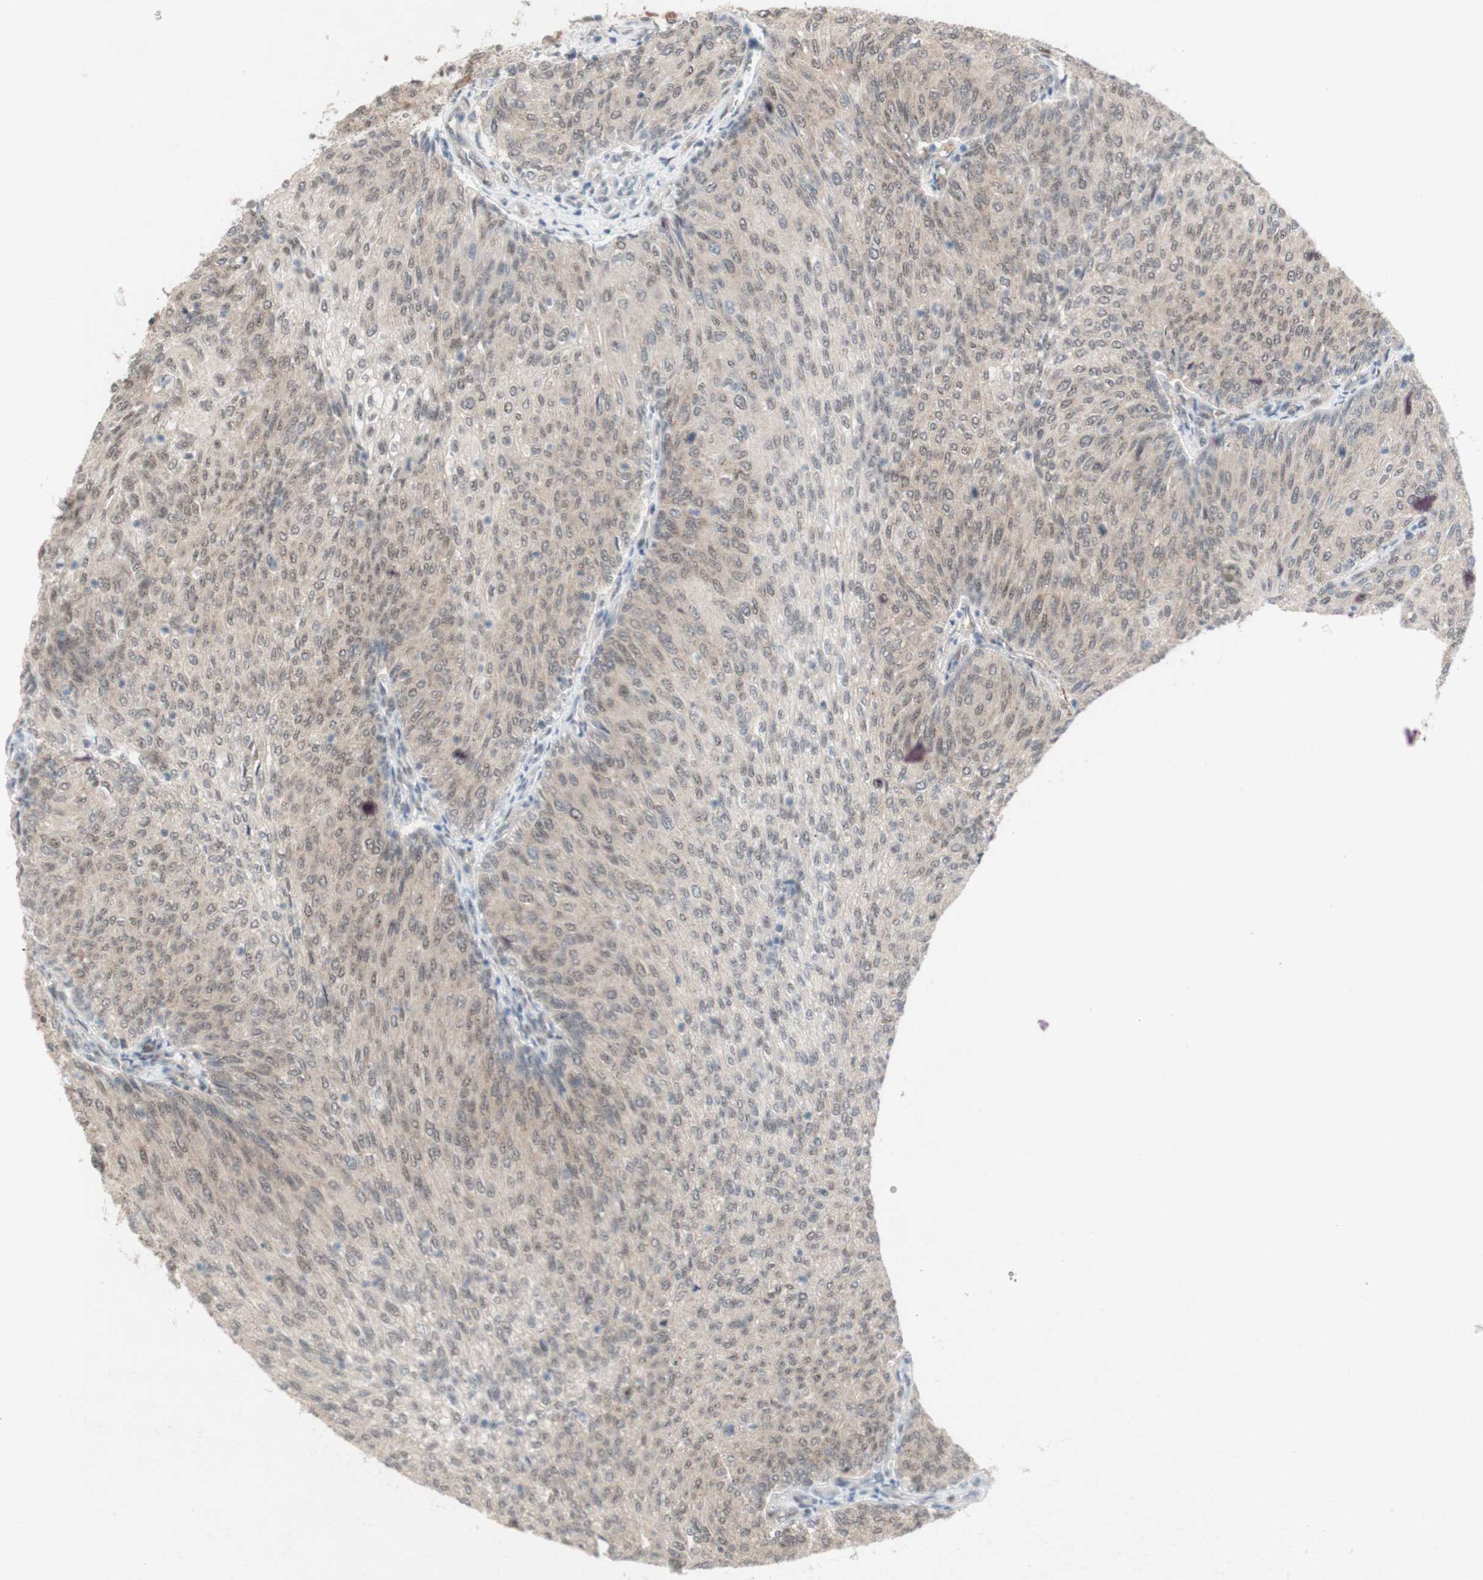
{"staining": {"intensity": "weak", "quantity": ">75%", "location": "cytoplasmic/membranous"}, "tissue": "urothelial cancer", "cell_type": "Tumor cells", "image_type": "cancer", "snomed": [{"axis": "morphology", "description": "Urothelial carcinoma, Low grade"}, {"axis": "topography", "description": "Urinary bladder"}], "caption": "A brown stain shows weak cytoplasmic/membranous positivity of a protein in human urothelial cancer tumor cells. The protein is shown in brown color, while the nuclei are stained blue.", "gene": "CYLD", "patient": {"sex": "female", "age": 79}}